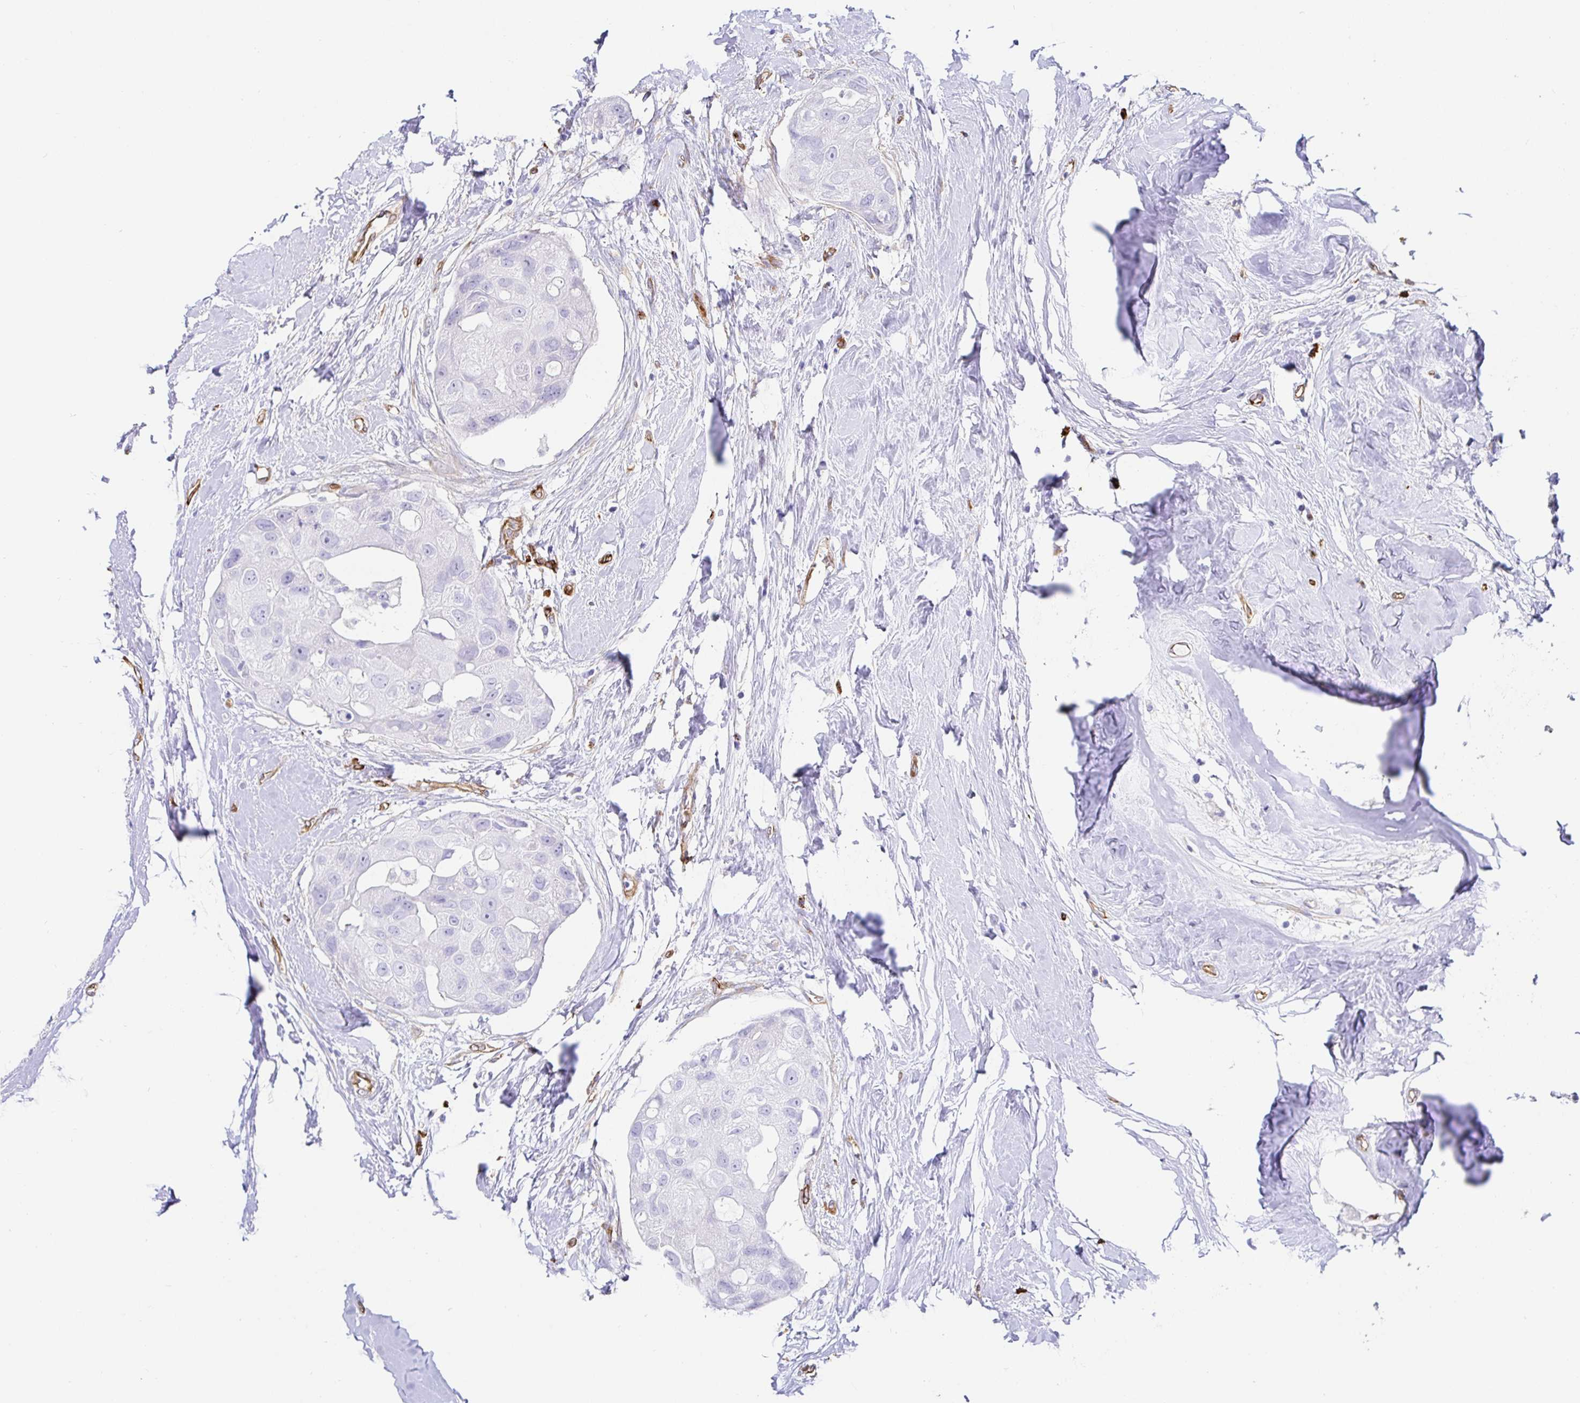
{"staining": {"intensity": "negative", "quantity": "none", "location": "none"}, "tissue": "breast cancer", "cell_type": "Tumor cells", "image_type": "cancer", "snomed": [{"axis": "morphology", "description": "Duct carcinoma"}, {"axis": "topography", "description": "Breast"}], "caption": "This is a histopathology image of immunohistochemistry (IHC) staining of breast cancer, which shows no positivity in tumor cells.", "gene": "DOCK1", "patient": {"sex": "female", "age": 43}}